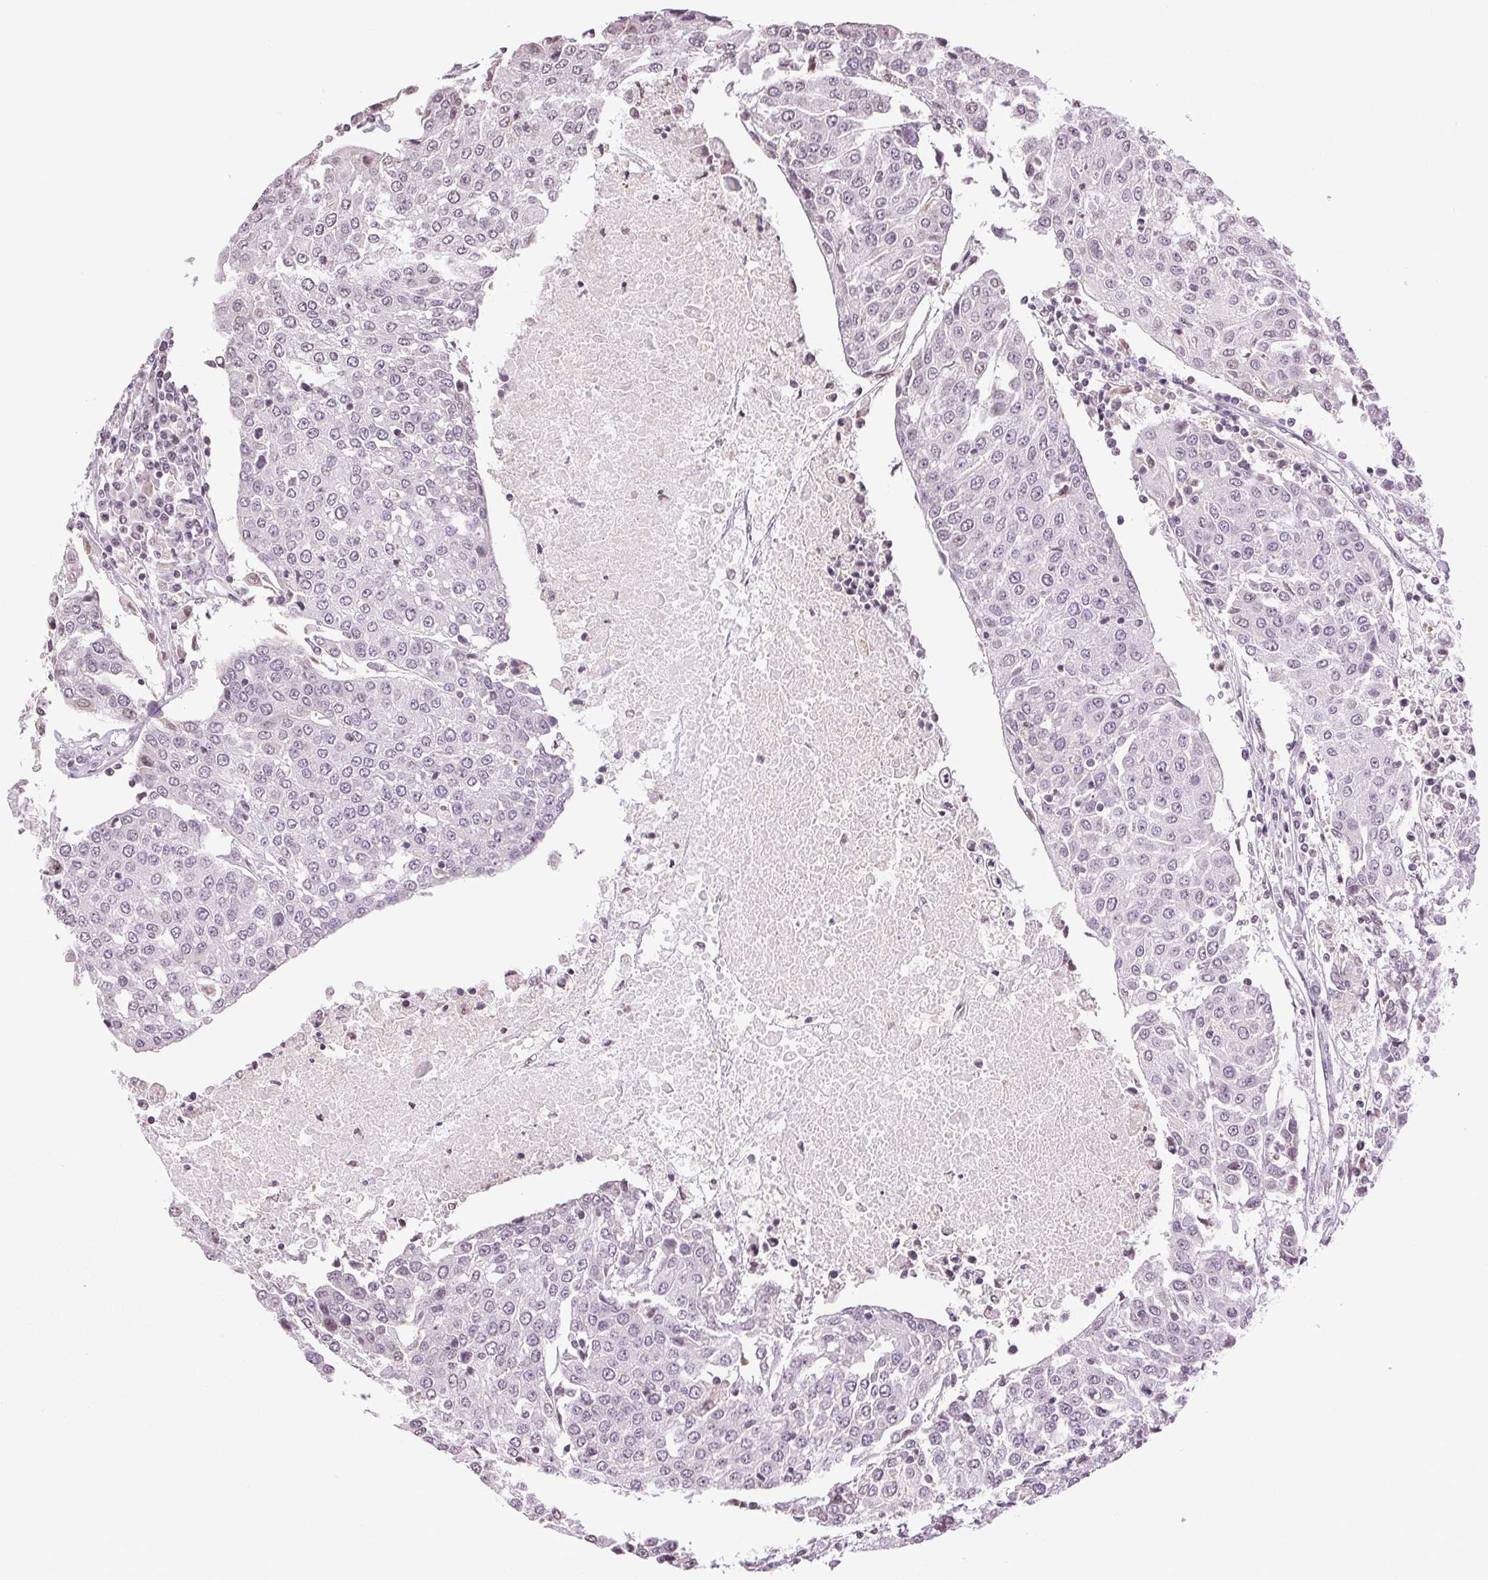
{"staining": {"intensity": "negative", "quantity": "none", "location": "none"}, "tissue": "urothelial cancer", "cell_type": "Tumor cells", "image_type": "cancer", "snomed": [{"axis": "morphology", "description": "Urothelial carcinoma, High grade"}, {"axis": "topography", "description": "Urinary bladder"}], "caption": "This is an immunohistochemistry photomicrograph of human urothelial carcinoma (high-grade). There is no expression in tumor cells.", "gene": "TNNT3", "patient": {"sex": "female", "age": 85}}